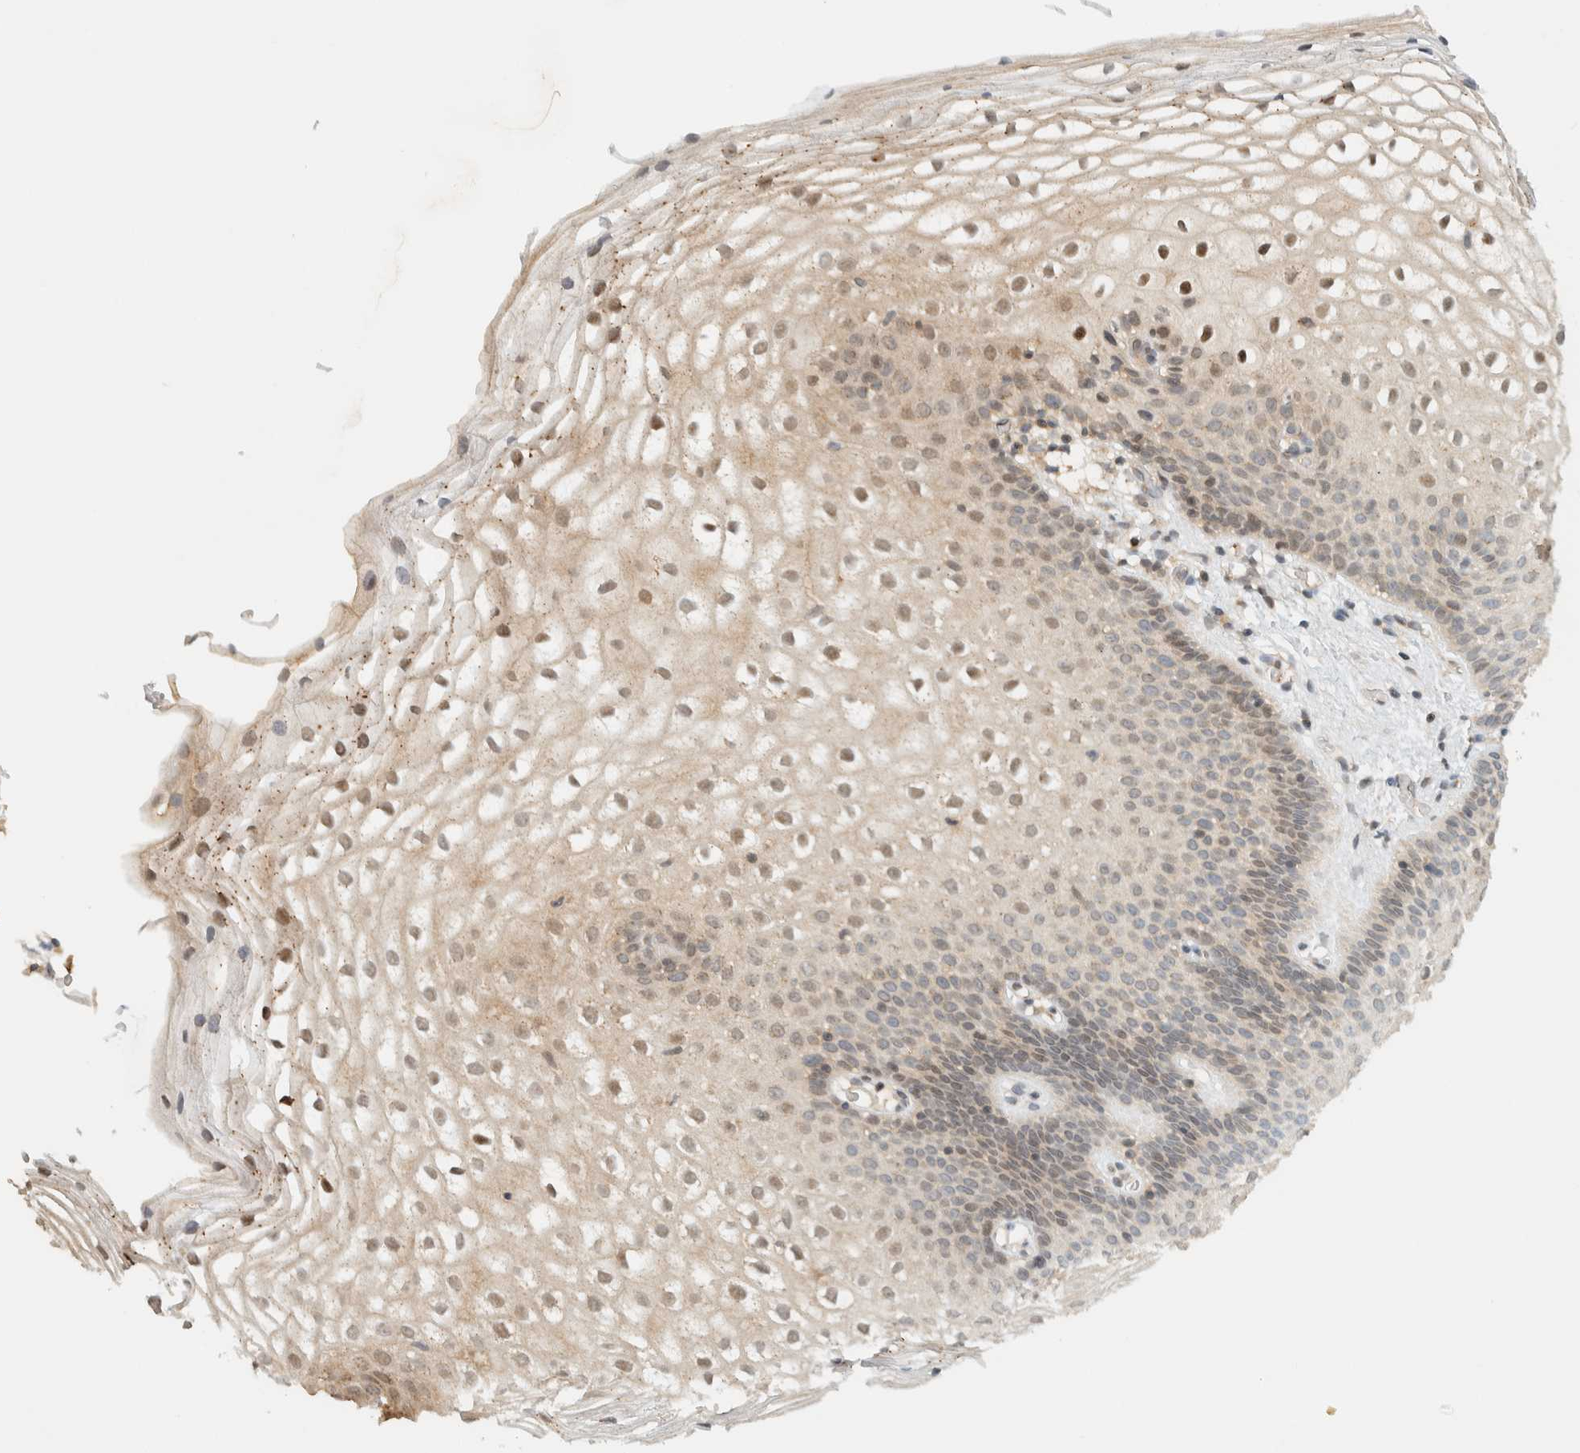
{"staining": {"intensity": "weak", "quantity": ">75%", "location": "cytoplasmic/membranous,nuclear"}, "tissue": "cervix", "cell_type": "Squamous epithelial cells", "image_type": "normal", "snomed": [{"axis": "morphology", "description": "Normal tissue, NOS"}, {"axis": "topography", "description": "Cervix"}], "caption": "A photomicrograph of human cervix stained for a protein reveals weak cytoplasmic/membranous,nuclear brown staining in squamous epithelial cells.", "gene": "ARFGEF1", "patient": {"sex": "female", "age": 72}}